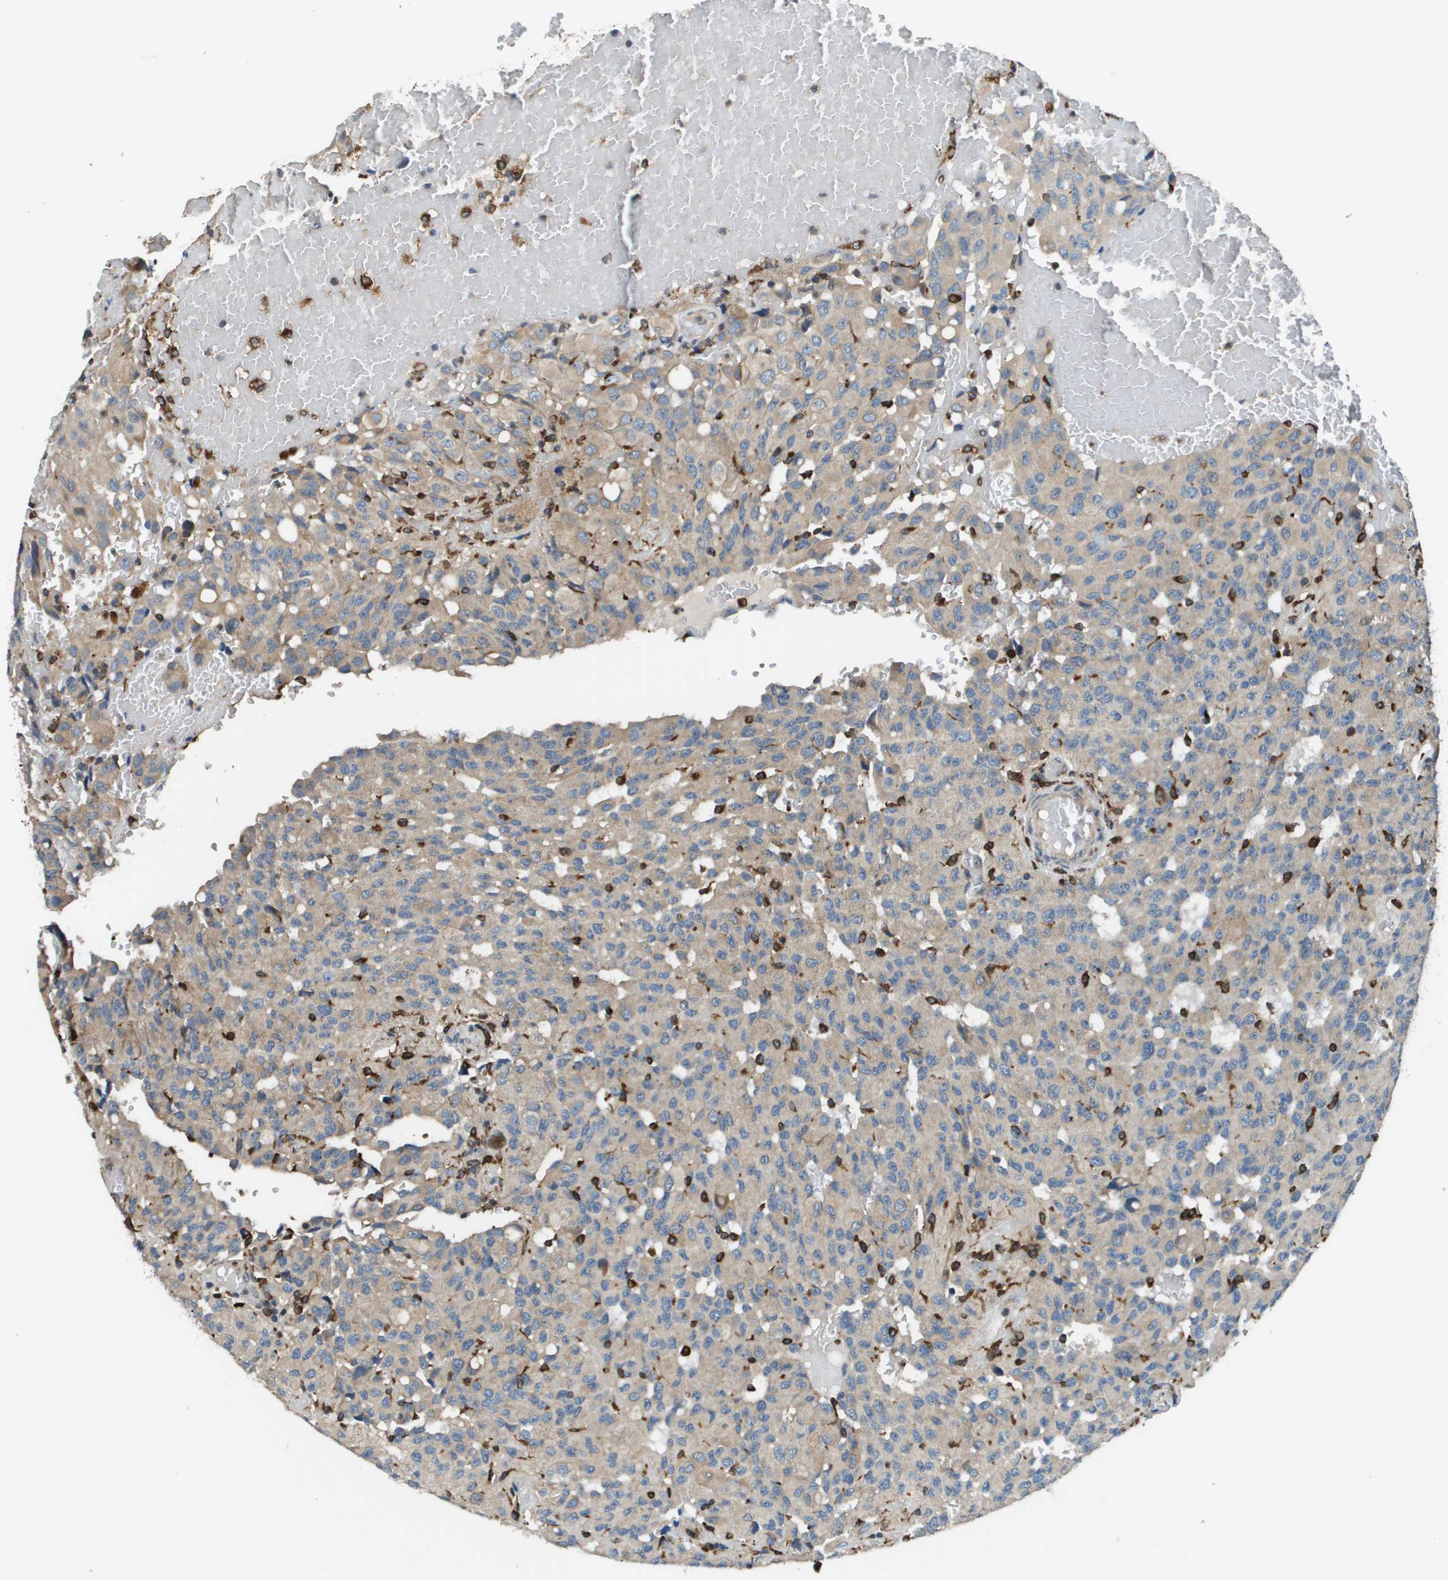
{"staining": {"intensity": "weak", "quantity": ">75%", "location": "cytoplasmic/membranous"}, "tissue": "glioma", "cell_type": "Tumor cells", "image_type": "cancer", "snomed": [{"axis": "morphology", "description": "Glioma, malignant, High grade"}, {"axis": "topography", "description": "Brain"}], "caption": "This micrograph exhibits immunohistochemistry staining of human glioma, with low weak cytoplasmic/membranous expression in approximately >75% of tumor cells.", "gene": "CNPY3", "patient": {"sex": "male", "age": 32}}